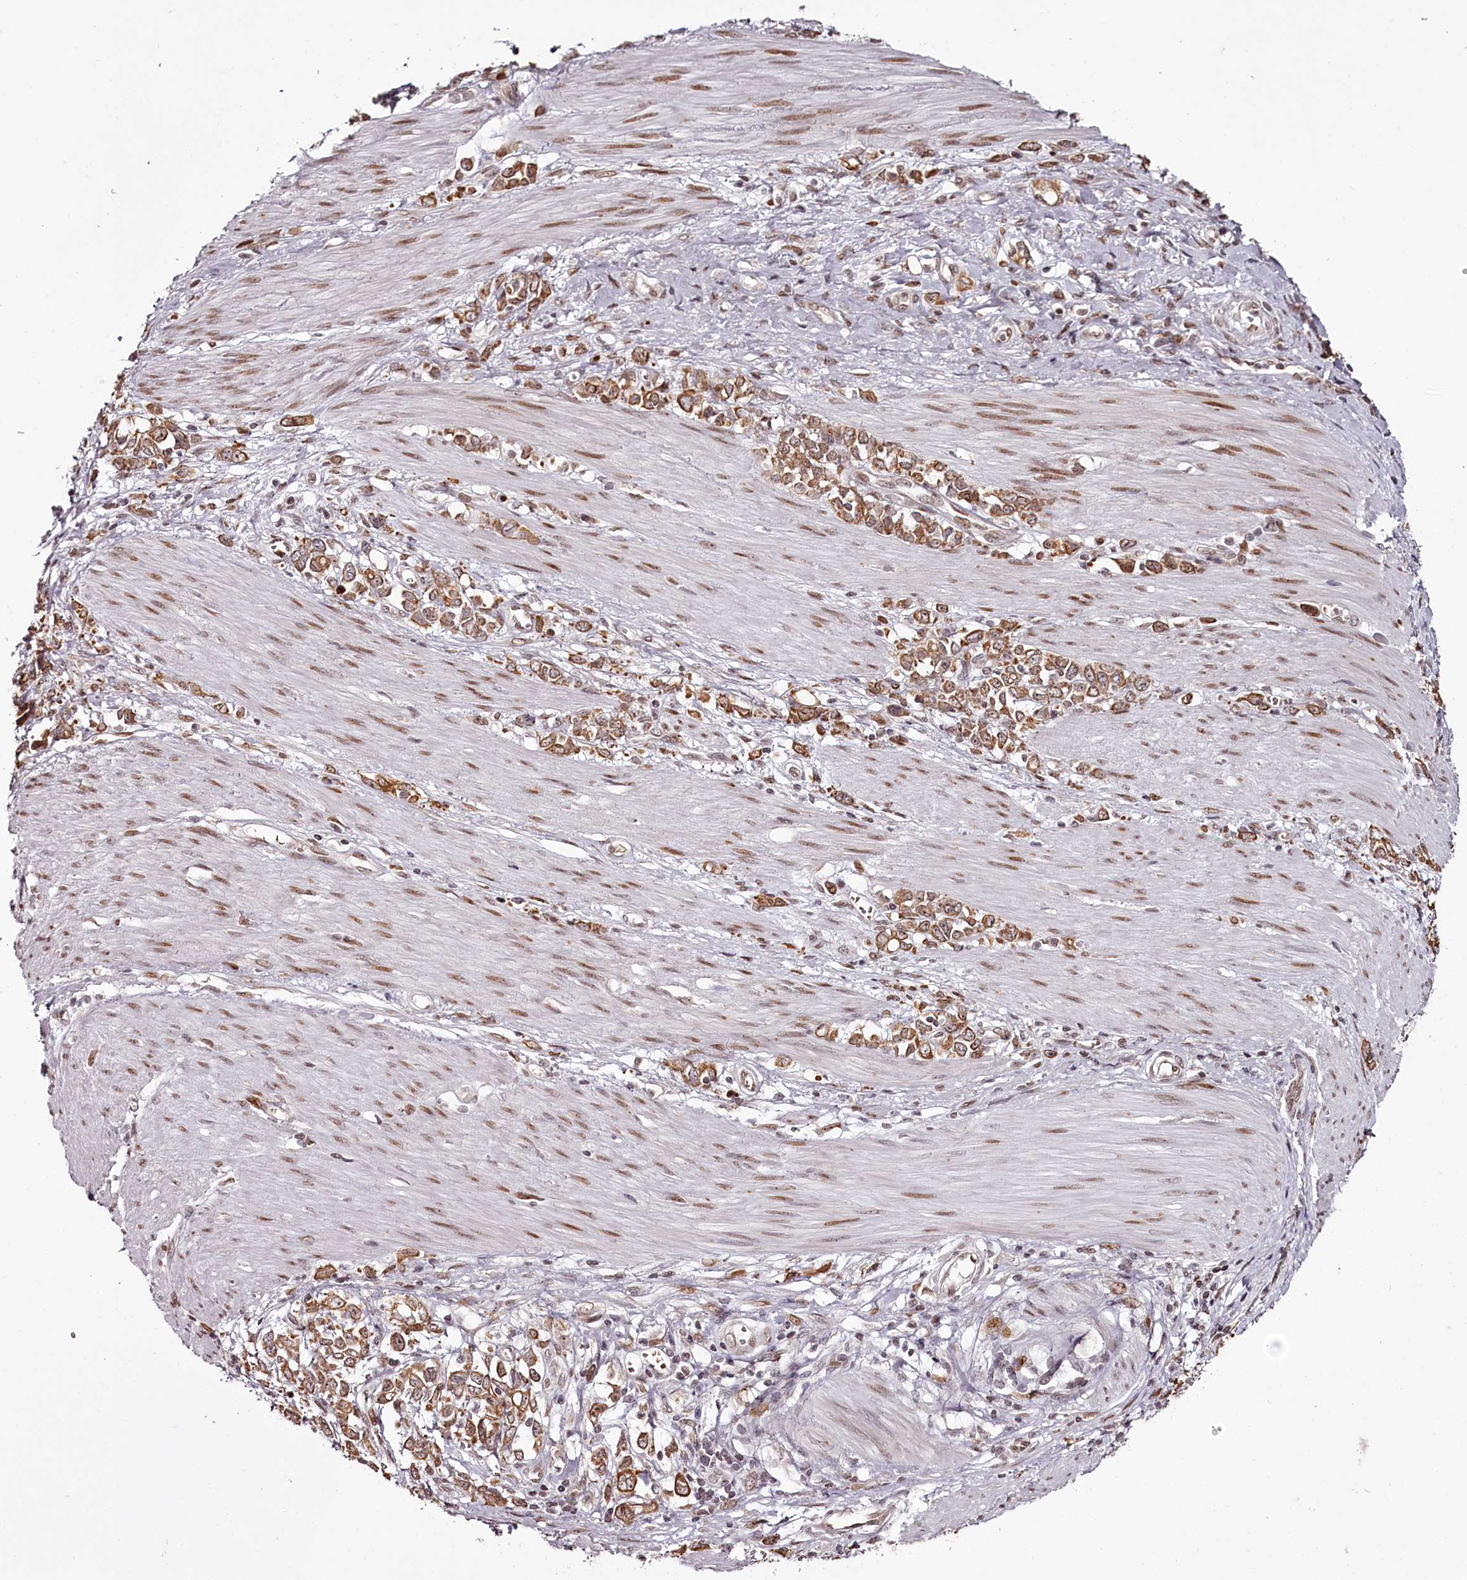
{"staining": {"intensity": "moderate", "quantity": ">75%", "location": "cytoplasmic/membranous"}, "tissue": "stomach cancer", "cell_type": "Tumor cells", "image_type": "cancer", "snomed": [{"axis": "morphology", "description": "Adenocarcinoma, NOS"}, {"axis": "topography", "description": "Stomach"}], "caption": "A micrograph showing moderate cytoplasmic/membranous staining in about >75% of tumor cells in stomach cancer, as visualized by brown immunohistochemical staining.", "gene": "THYN1", "patient": {"sex": "female", "age": 76}}